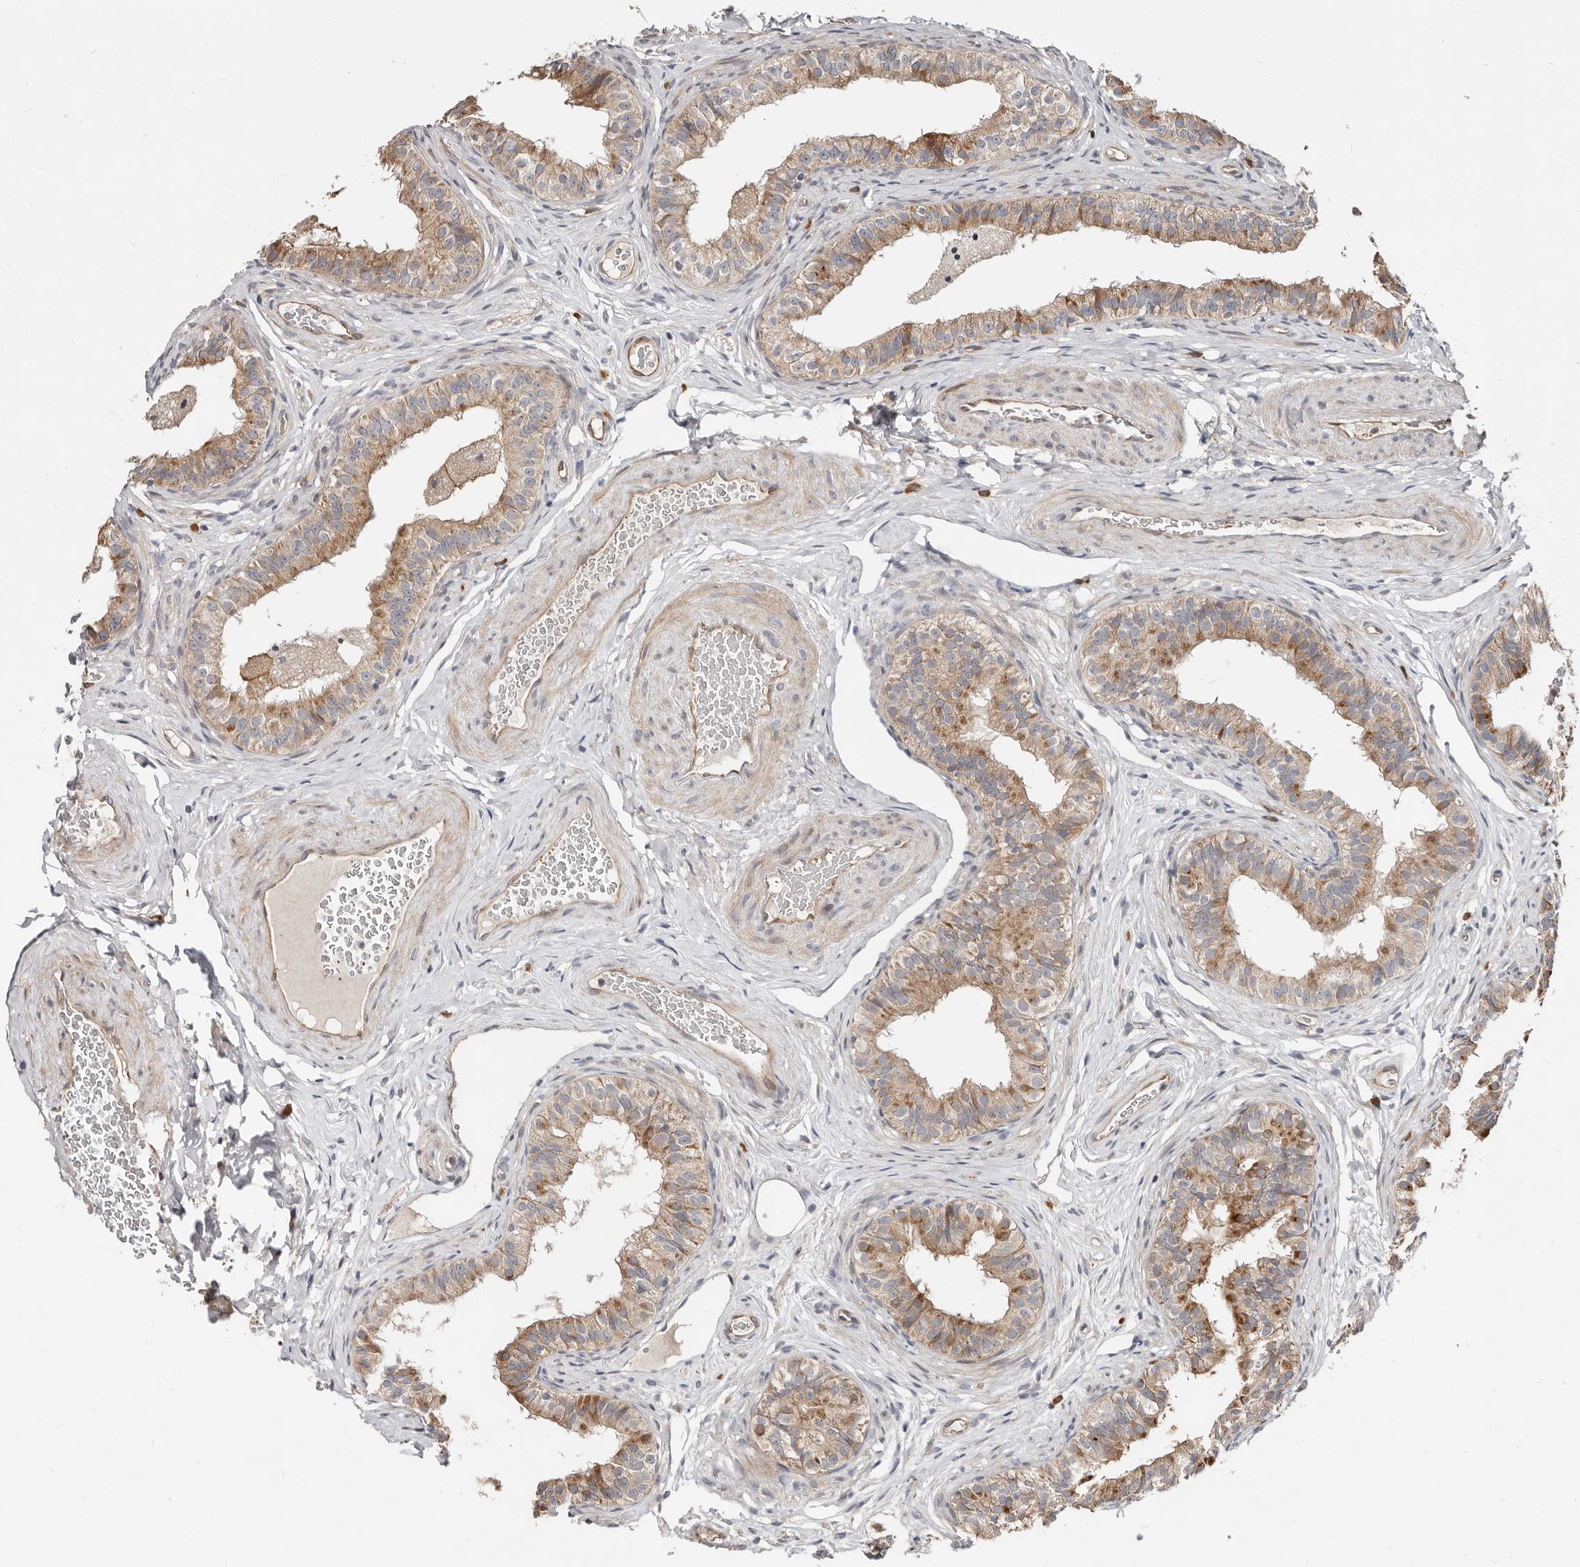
{"staining": {"intensity": "moderate", "quantity": "25%-75%", "location": "cytoplasmic/membranous"}, "tissue": "epididymis", "cell_type": "Glandular cells", "image_type": "normal", "snomed": [{"axis": "morphology", "description": "Normal tissue, NOS"}, {"axis": "topography", "description": "Epididymis"}], "caption": "Immunohistochemistry (IHC) (DAB) staining of benign epididymis displays moderate cytoplasmic/membranous protein expression in approximately 25%-75% of glandular cells. Nuclei are stained in blue.", "gene": "SMYD4", "patient": {"sex": "male", "age": 49}}